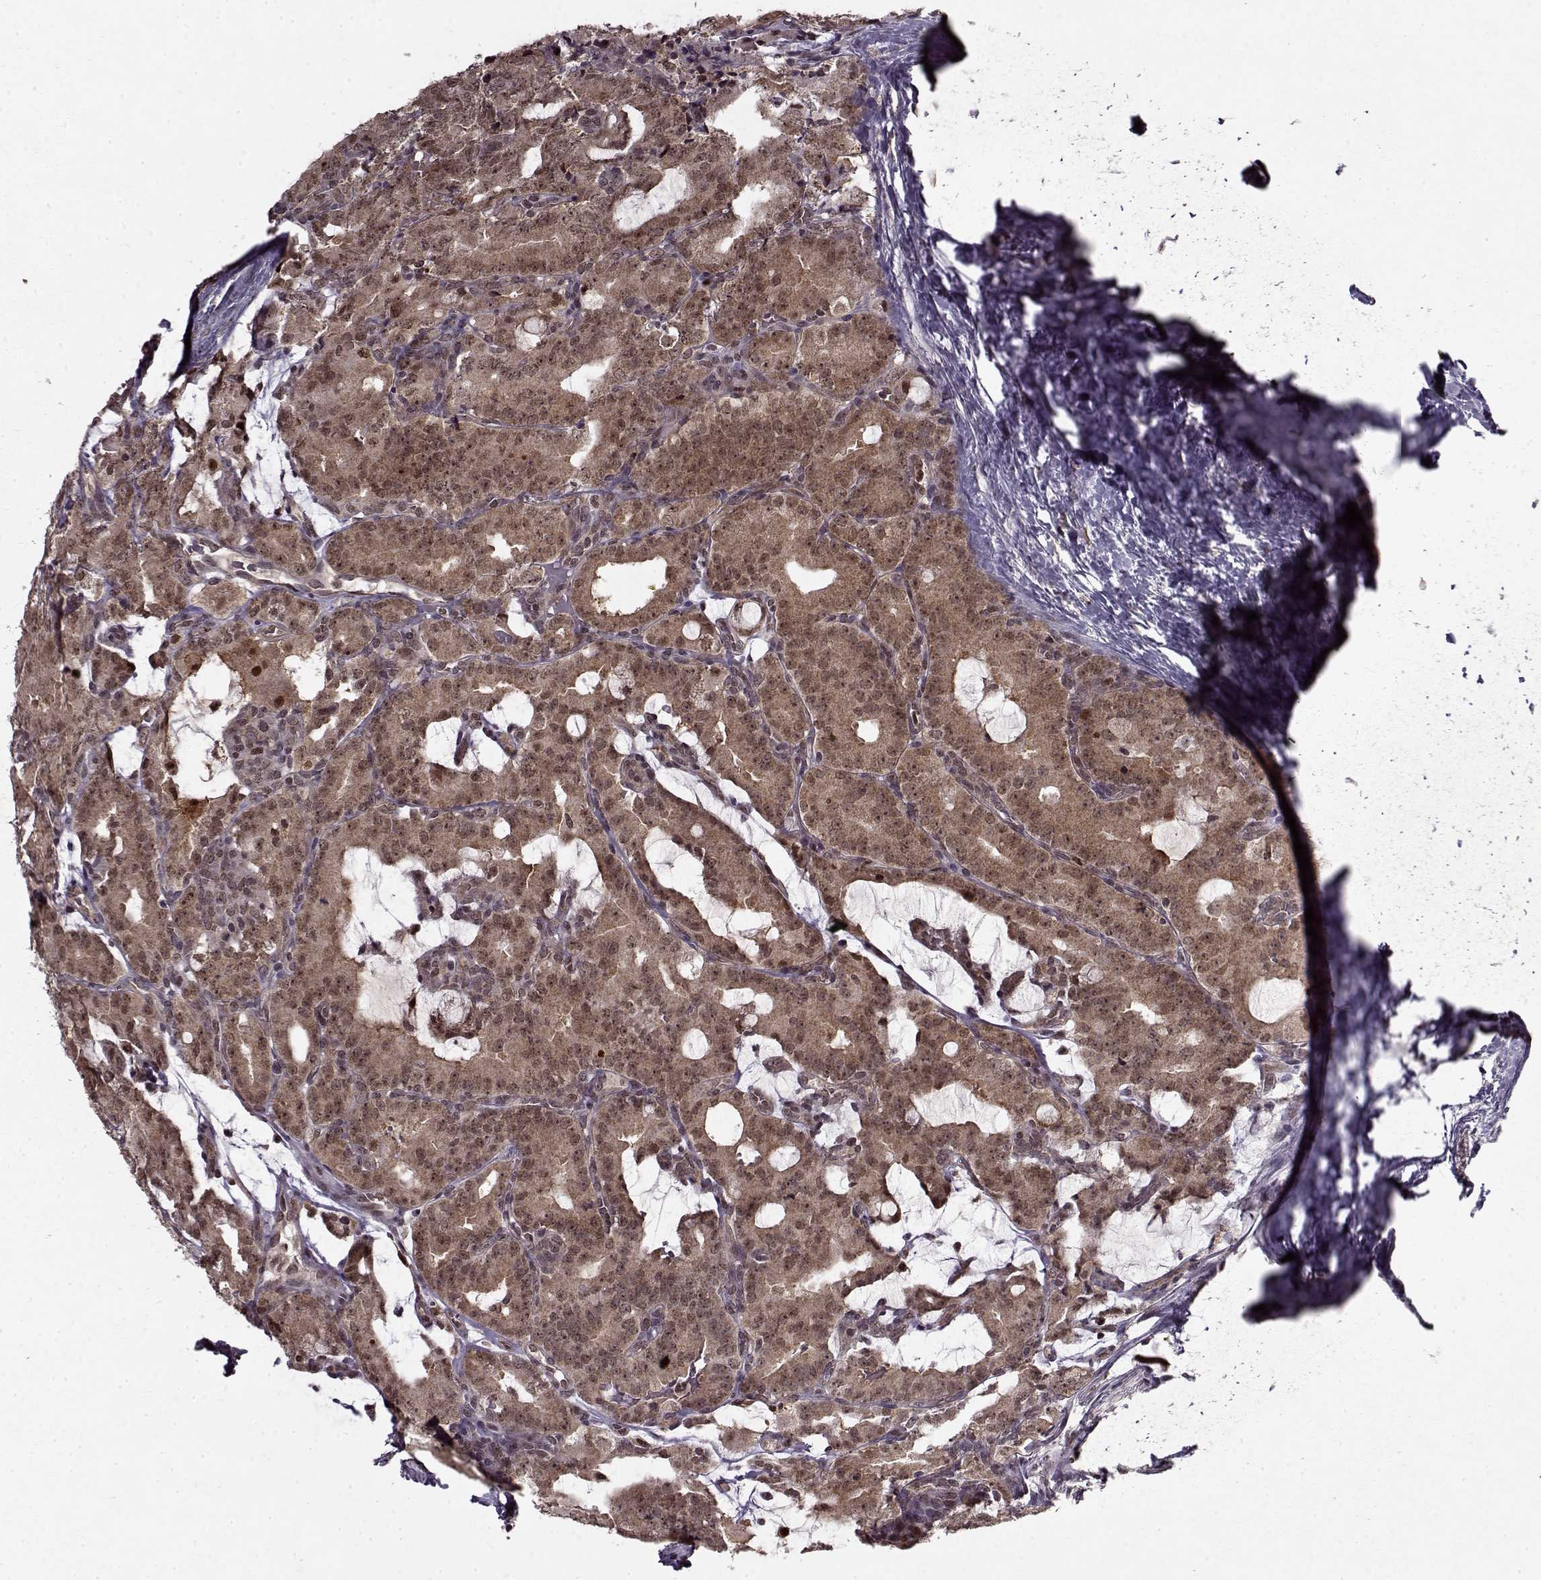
{"staining": {"intensity": "weak", "quantity": "25%-75%", "location": "cytoplasmic/membranous,nuclear"}, "tissue": "prostate cancer", "cell_type": "Tumor cells", "image_type": "cancer", "snomed": [{"axis": "morphology", "description": "Adenocarcinoma, NOS"}, {"axis": "morphology", "description": "Adenocarcinoma, High grade"}, {"axis": "topography", "description": "Prostate"}], "caption": "Weak cytoplasmic/membranous and nuclear expression is identified in about 25%-75% of tumor cells in prostate cancer (high-grade adenocarcinoma). (Stains: DAB in brown, nuclei in blue, Microscopy: brightfield microscopy at high magnification).", "gene": "PSMA7", "patient": {"sex": "male", "age": 64}}